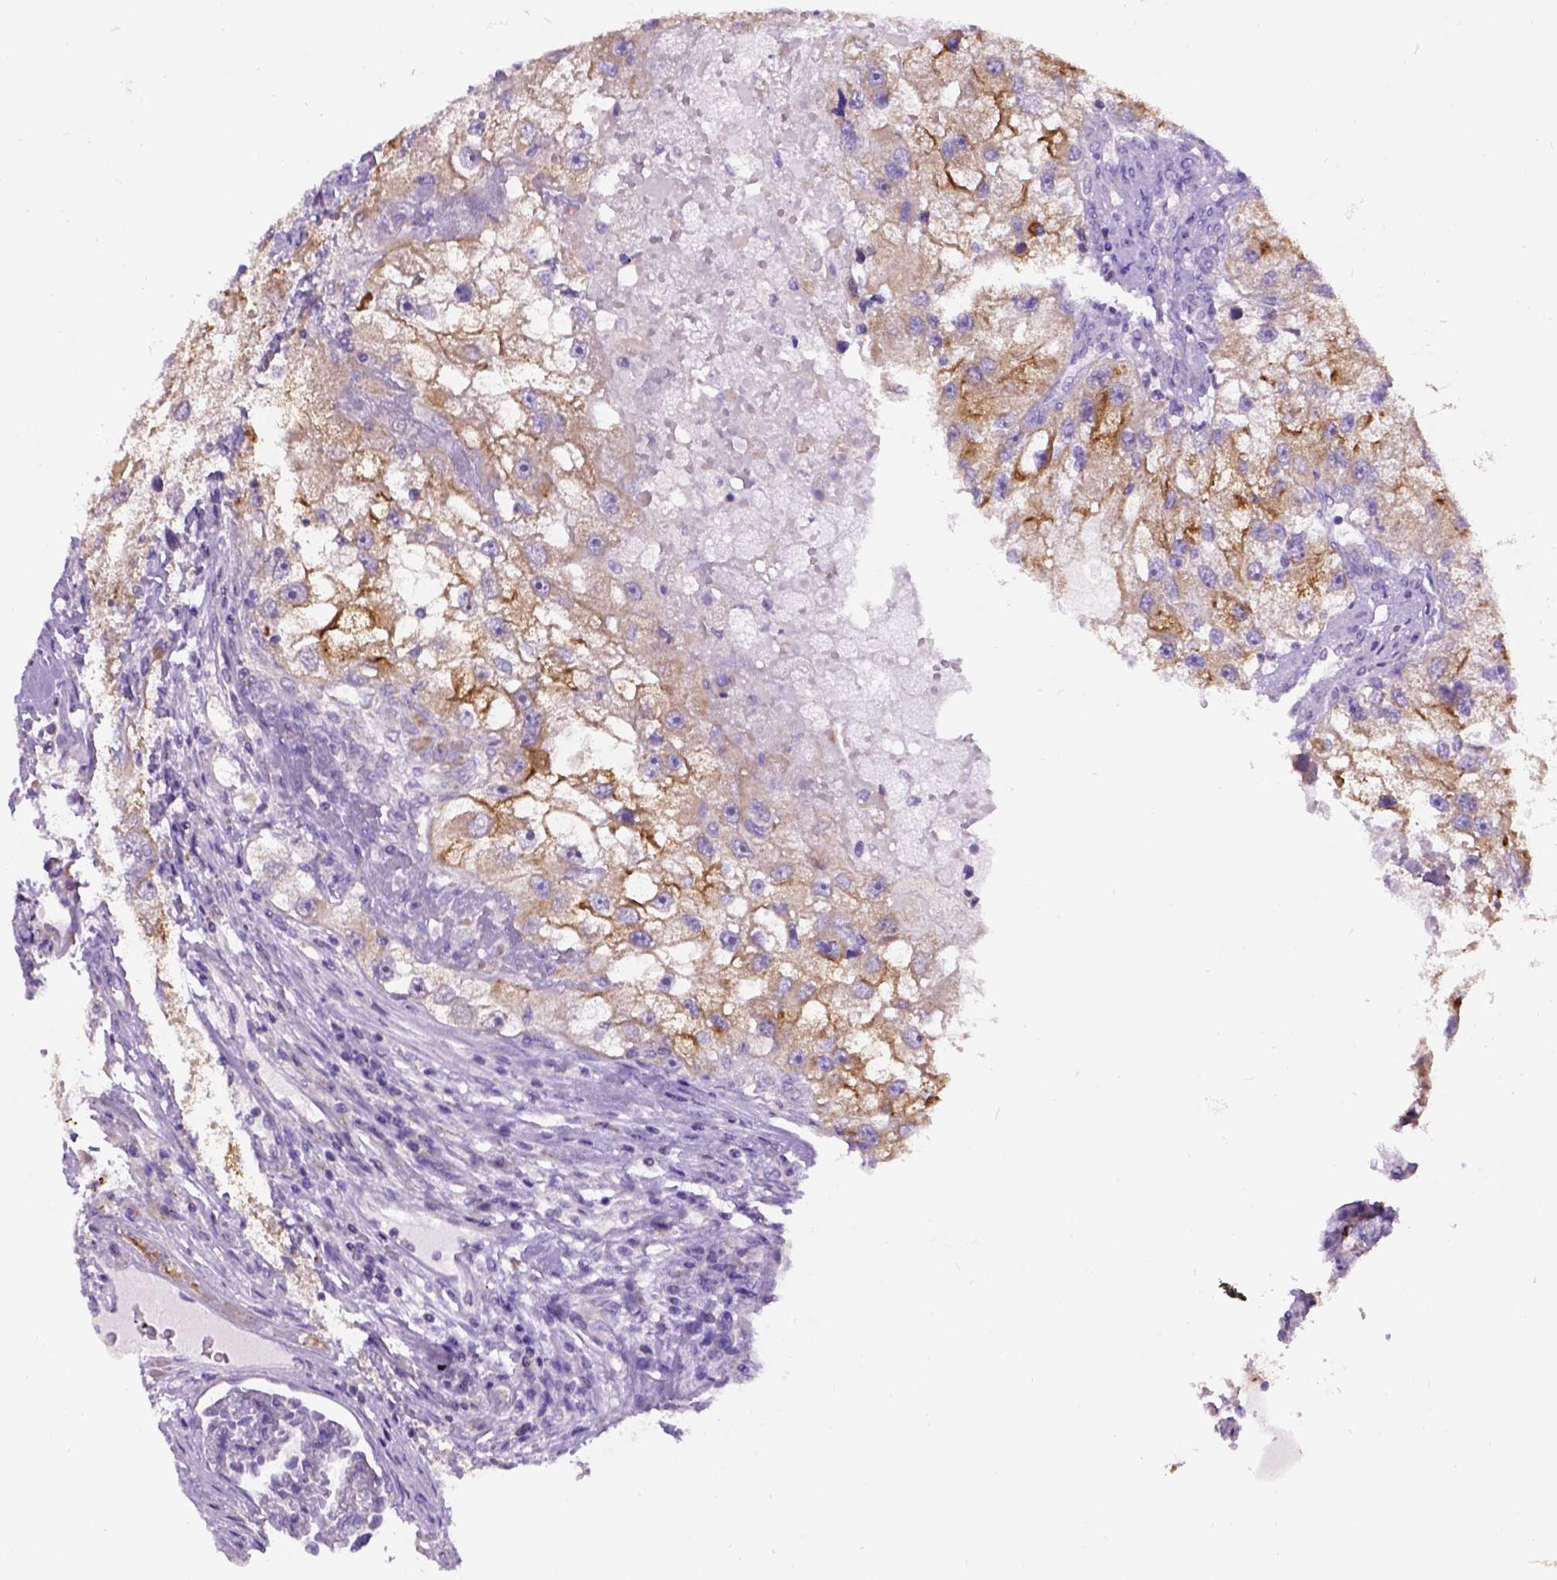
{"staining": {"intensity": "strong", "quantity": ">75%", "location": "cytoplasmic/membranous"}, "tissue": "renal cancer", "cell_type": "Tumor cells", "image_type": "cancer", "snomed": [{"axis": "morphology", "description": "Adenocarcinoma, NOS"}, {"axis": "topography", "description": "Kidney"}], "caption": "A photomicrograph of renal cancer stained for a protein shows strong cytoplasmic/membranous brown staining in tumor cells.", "gene": "L2HGDH", "patient": {"sex": "male", "age": 63}}